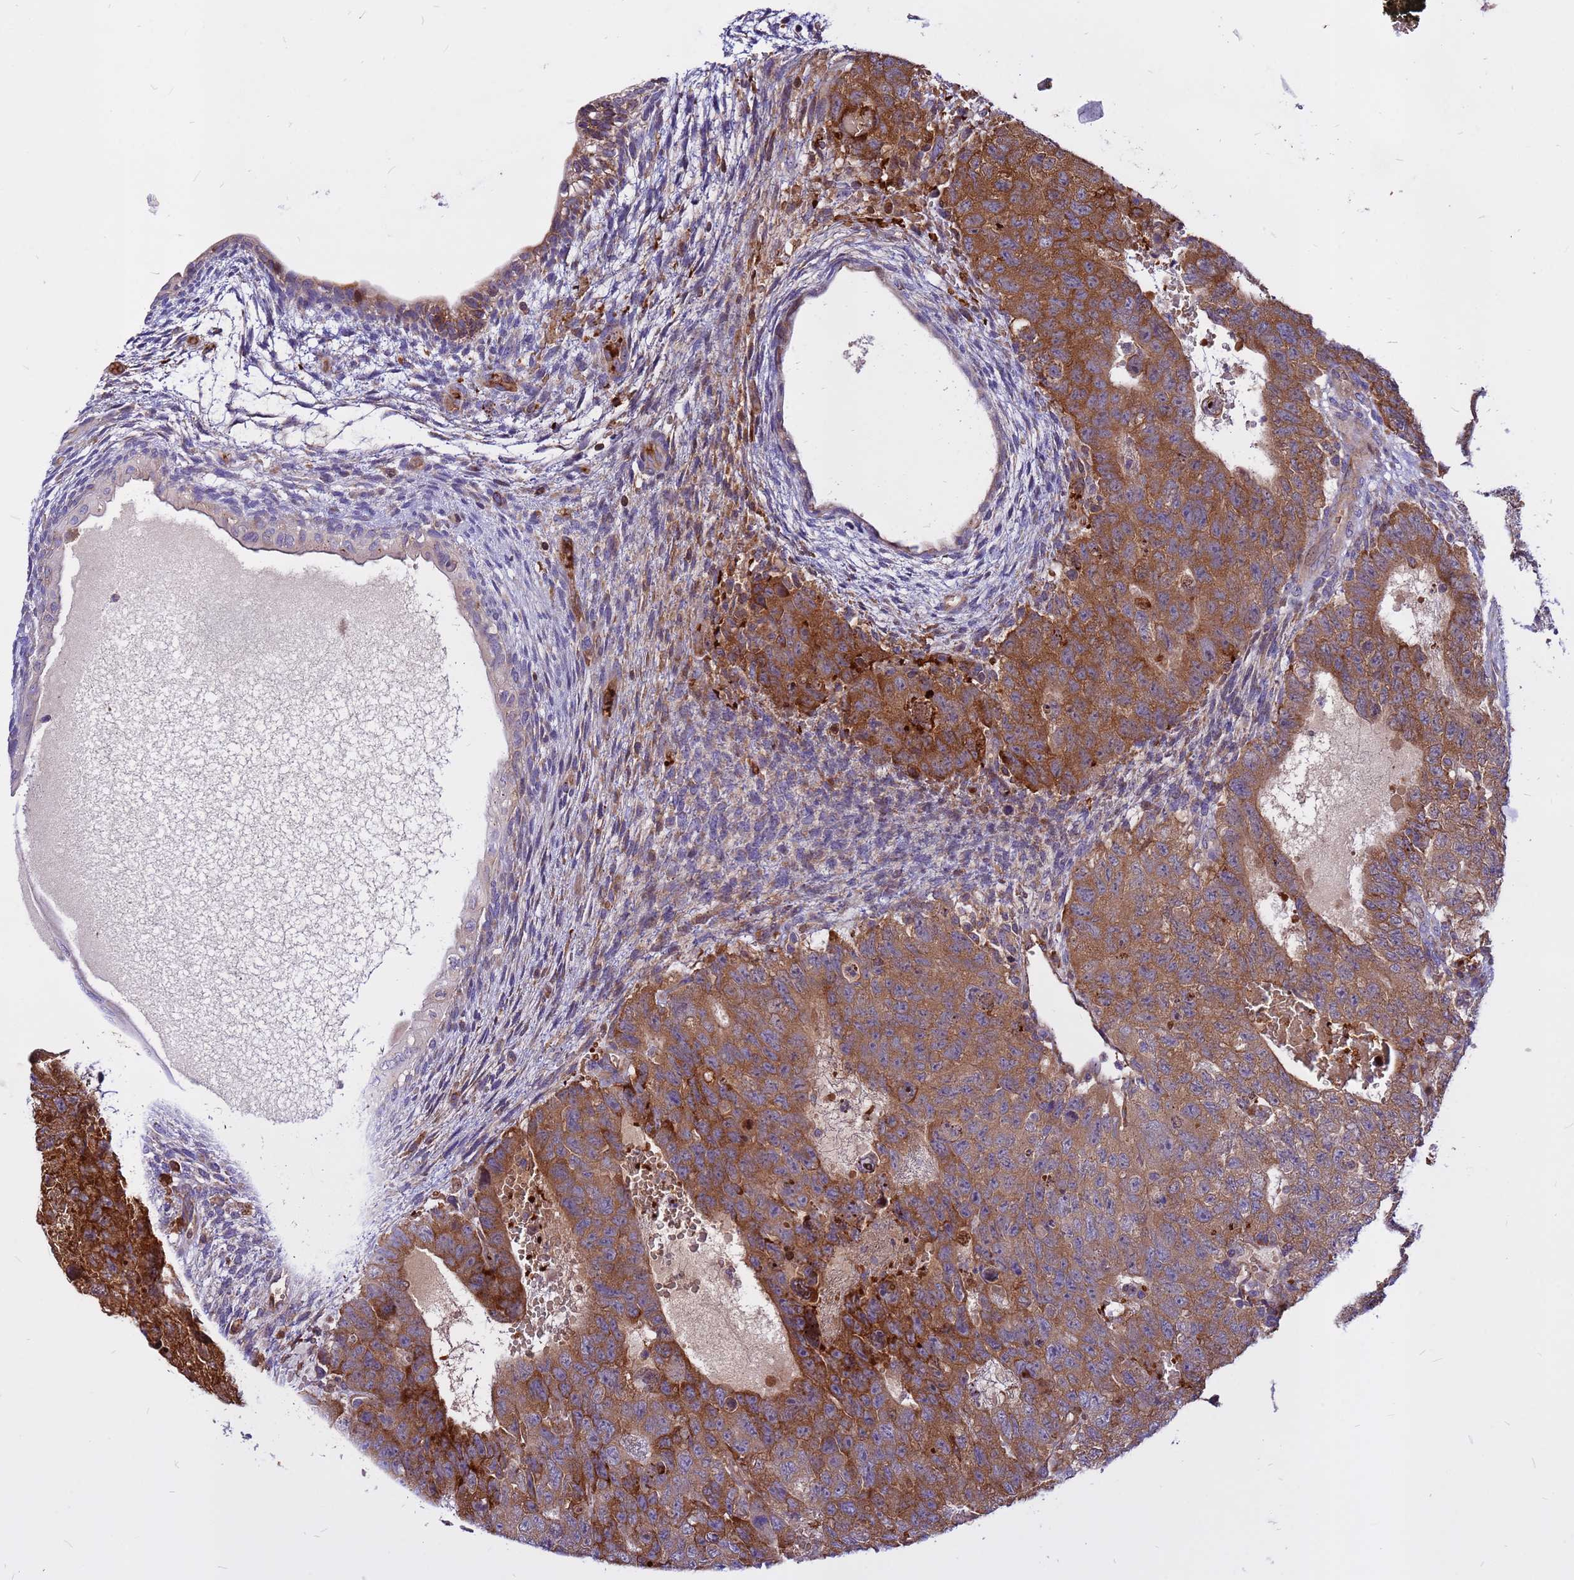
{"staining": {"intensity": "moderate", "quantity": ">75%", "location": "cytoplasmic/membranous"}, "tissue": "testis cancer", "cell_type": "Tumor cells", "image_type": "cancer", "snomed": [{"axis": "morphology", "description": "Carcinoma, Embryonal, NOS"}, {"axis": "topography", "description": "Testis"}], "caption": "Brown immunohistochemical staining in testis cancer (embryonal carcinoma) displays moderate cytoplasmic/membranous staining in approximately >75% of tumor cells.", "gene": "ZNF669", "patient": {"sex": "male", "age": 26}}